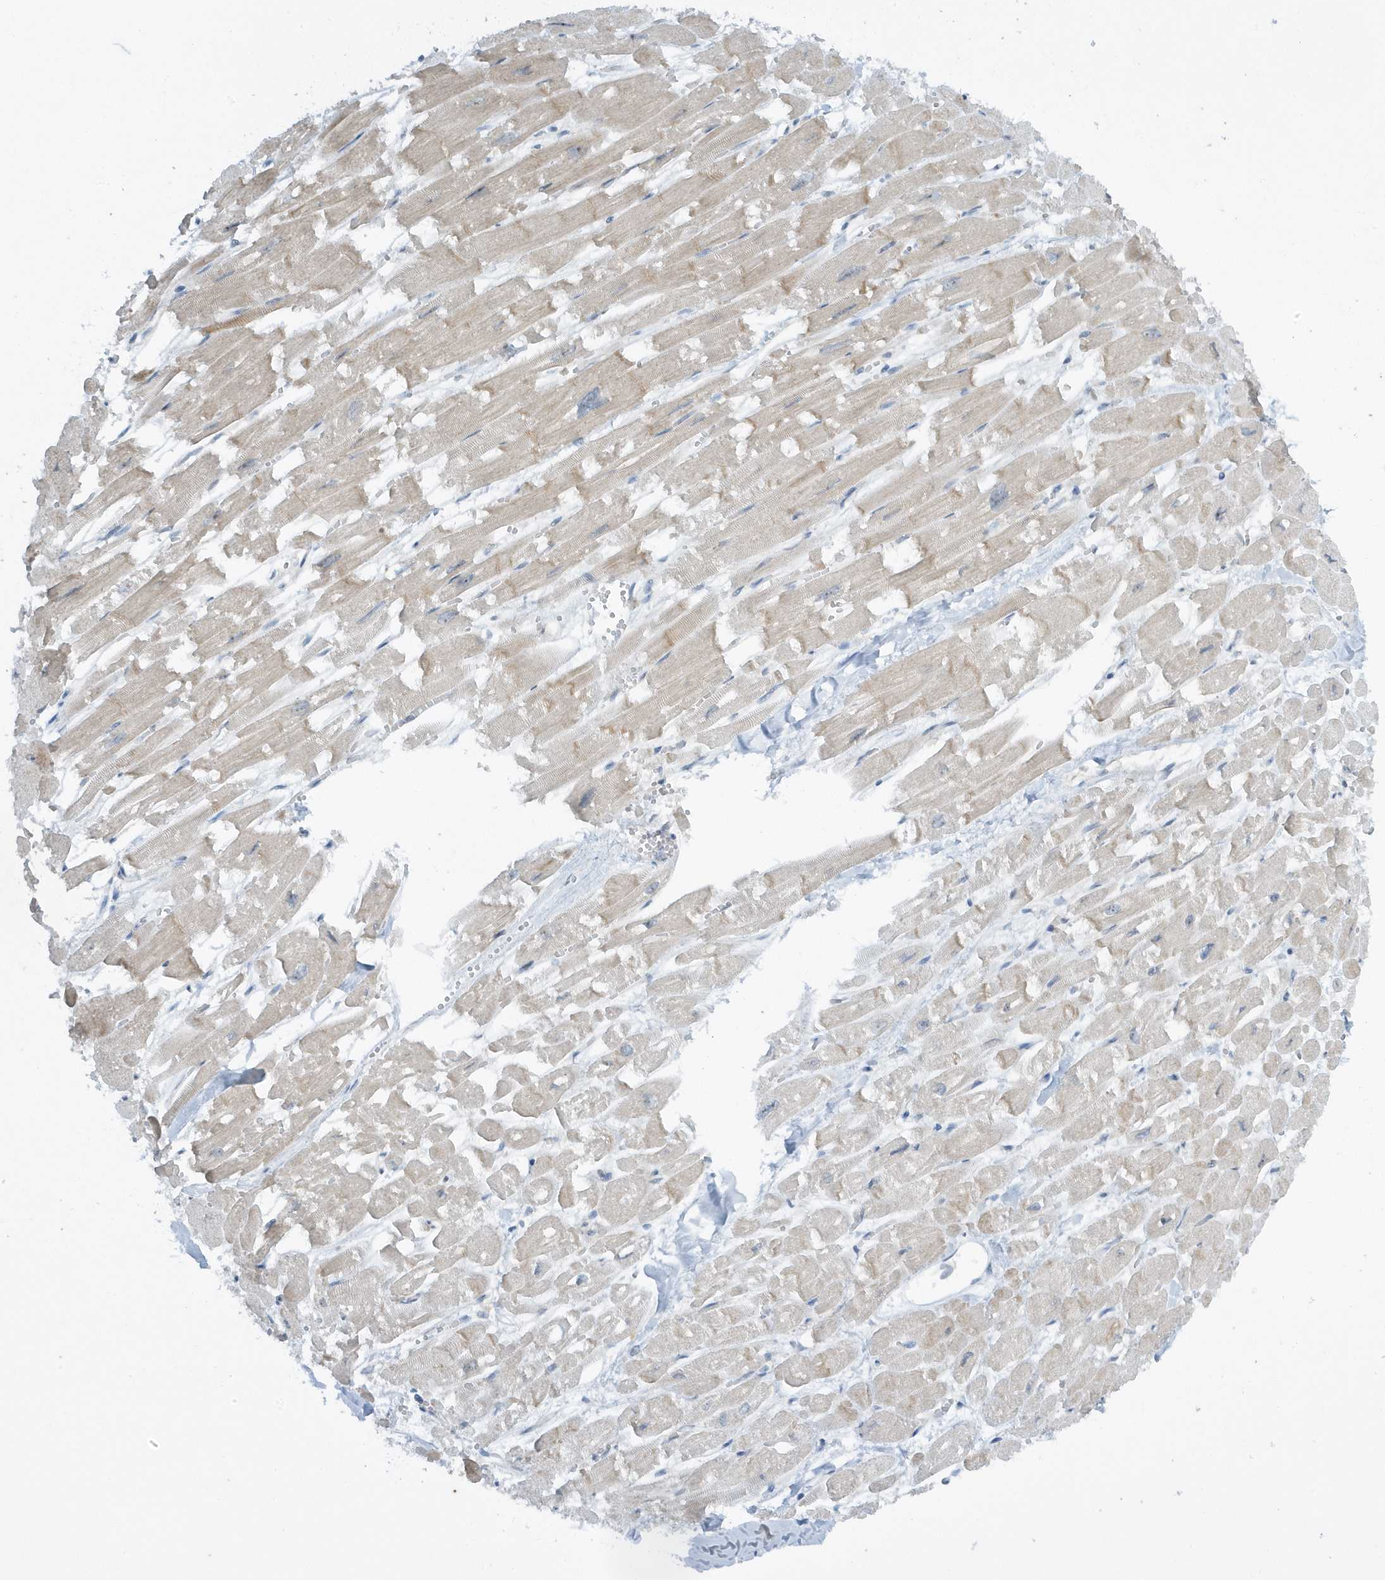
{"staining": {"intensity": "weak", "quantity": "25%-75%", "location": "cytoplasmic/membranous"}, "tissue": "heart muscle", "cell_type": "Cardiomyocytes", "image_type": "normal", "snomed": [{"axis": "morphology", "description": "Normal tissue, NOS"}, {"axis": "topography", "description": "Heart"}], "caption": "Immunohistochemistry image of benign heart muscle: human heart muscle stained using IHC shows low levels of weak protein expression localized specifically in the cytoplasmic/membranous of cardiomyocytes, appearing as a cytoplasmic/membranous brown color.", "gene": "SCN3A", "patient": {"sex": "male", "age": 54}}